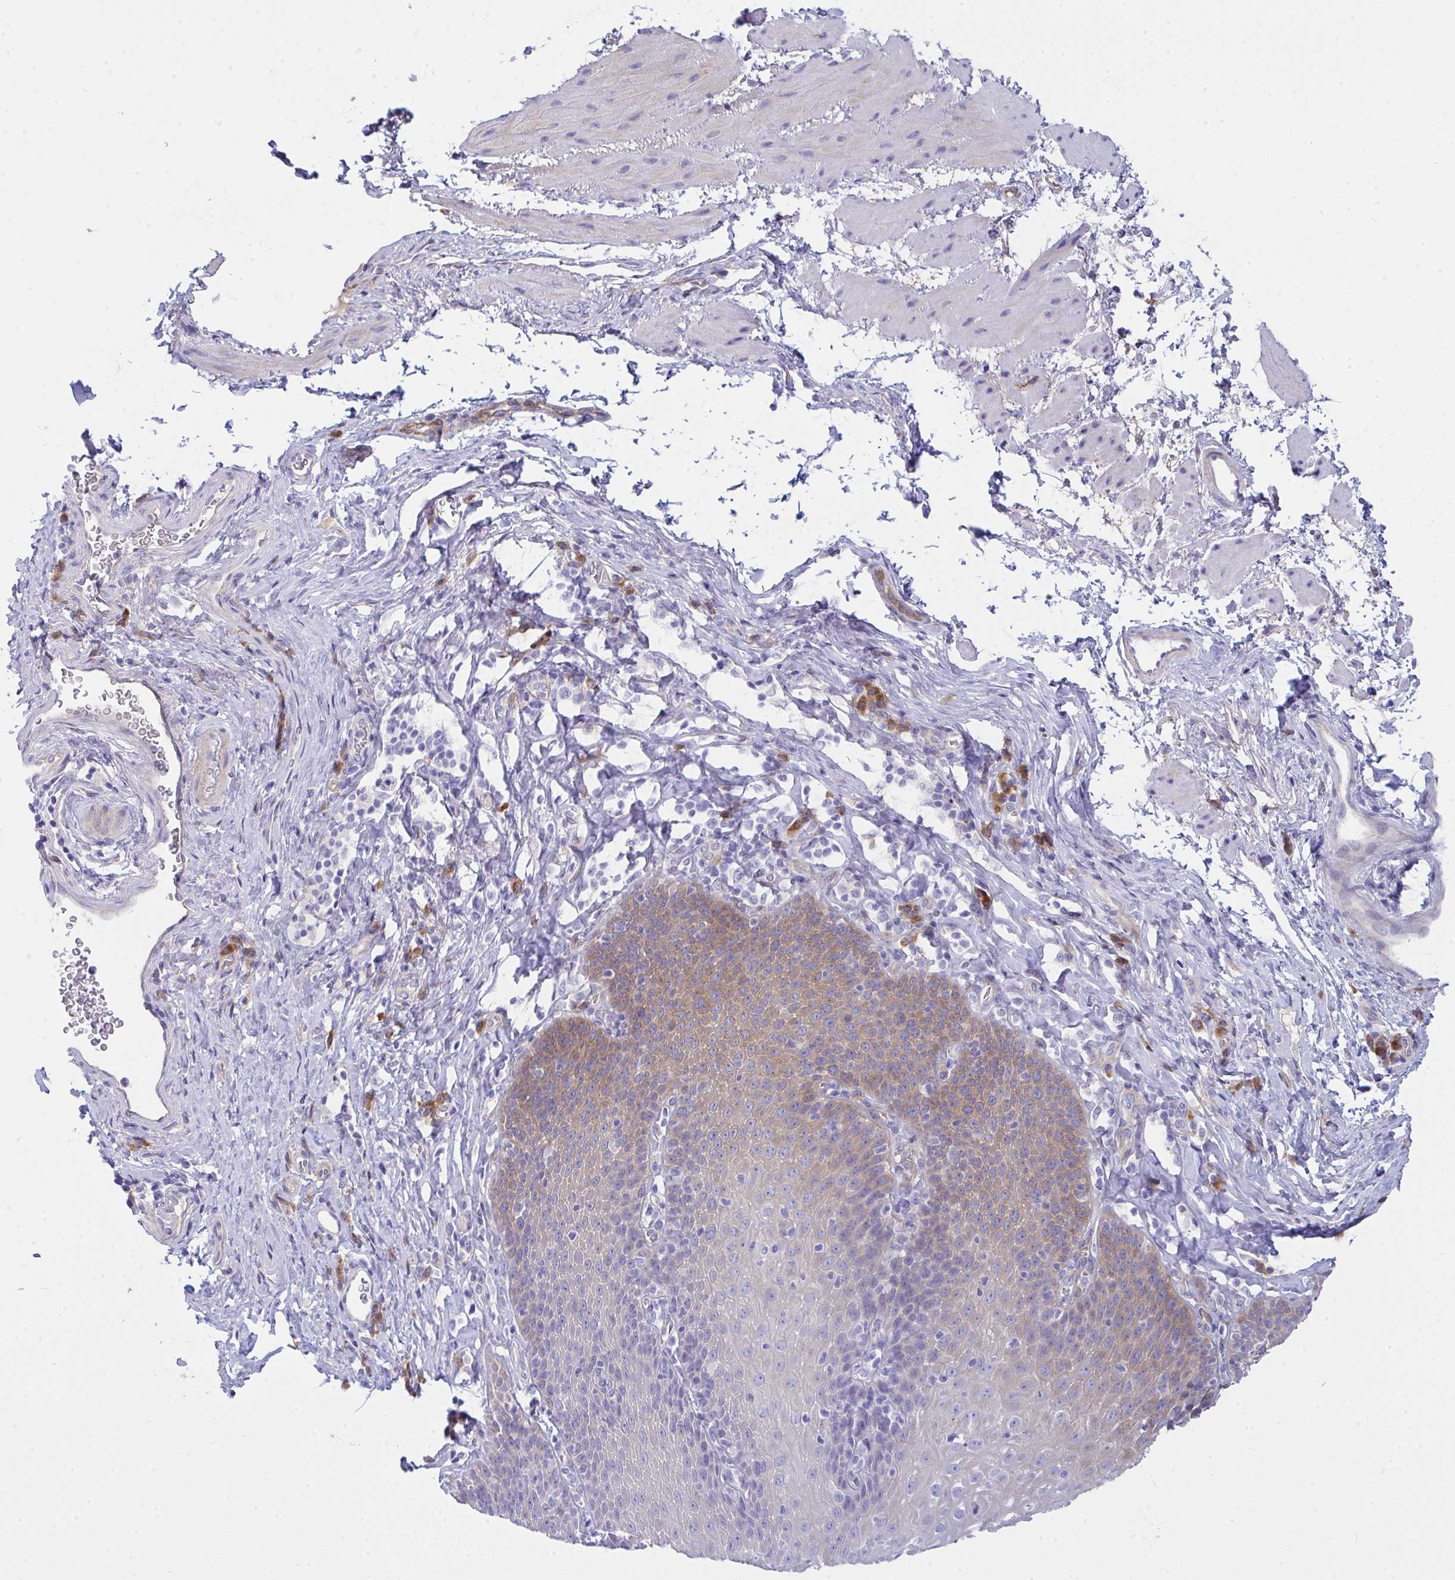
{"staining": {"intensity": "moderate", "quantity": "<25%", "location": "cytoplasmic/membranous"}, "tissue": "esophagus", "cell_type": "Squamous epithelial cells", "image_type": "normal", "snomed": [{"axis": "morphology", "description": "Normal tissue, NOS"}, {"axis": "topography", "description": "Esophagus"}], "caption": "Esophagus stained for a protein shows moderate cytoplasmic/membranous positivity in squamous epithelial cells. The protein of interest is stained brown, and the nuclei are stained in blue (DAB (3,3'-diaminobenzidine) IHC with brightfield microscopy, high magnification).", "gene": "GAB1", "patient": {"sex": "female", "age": 61}}